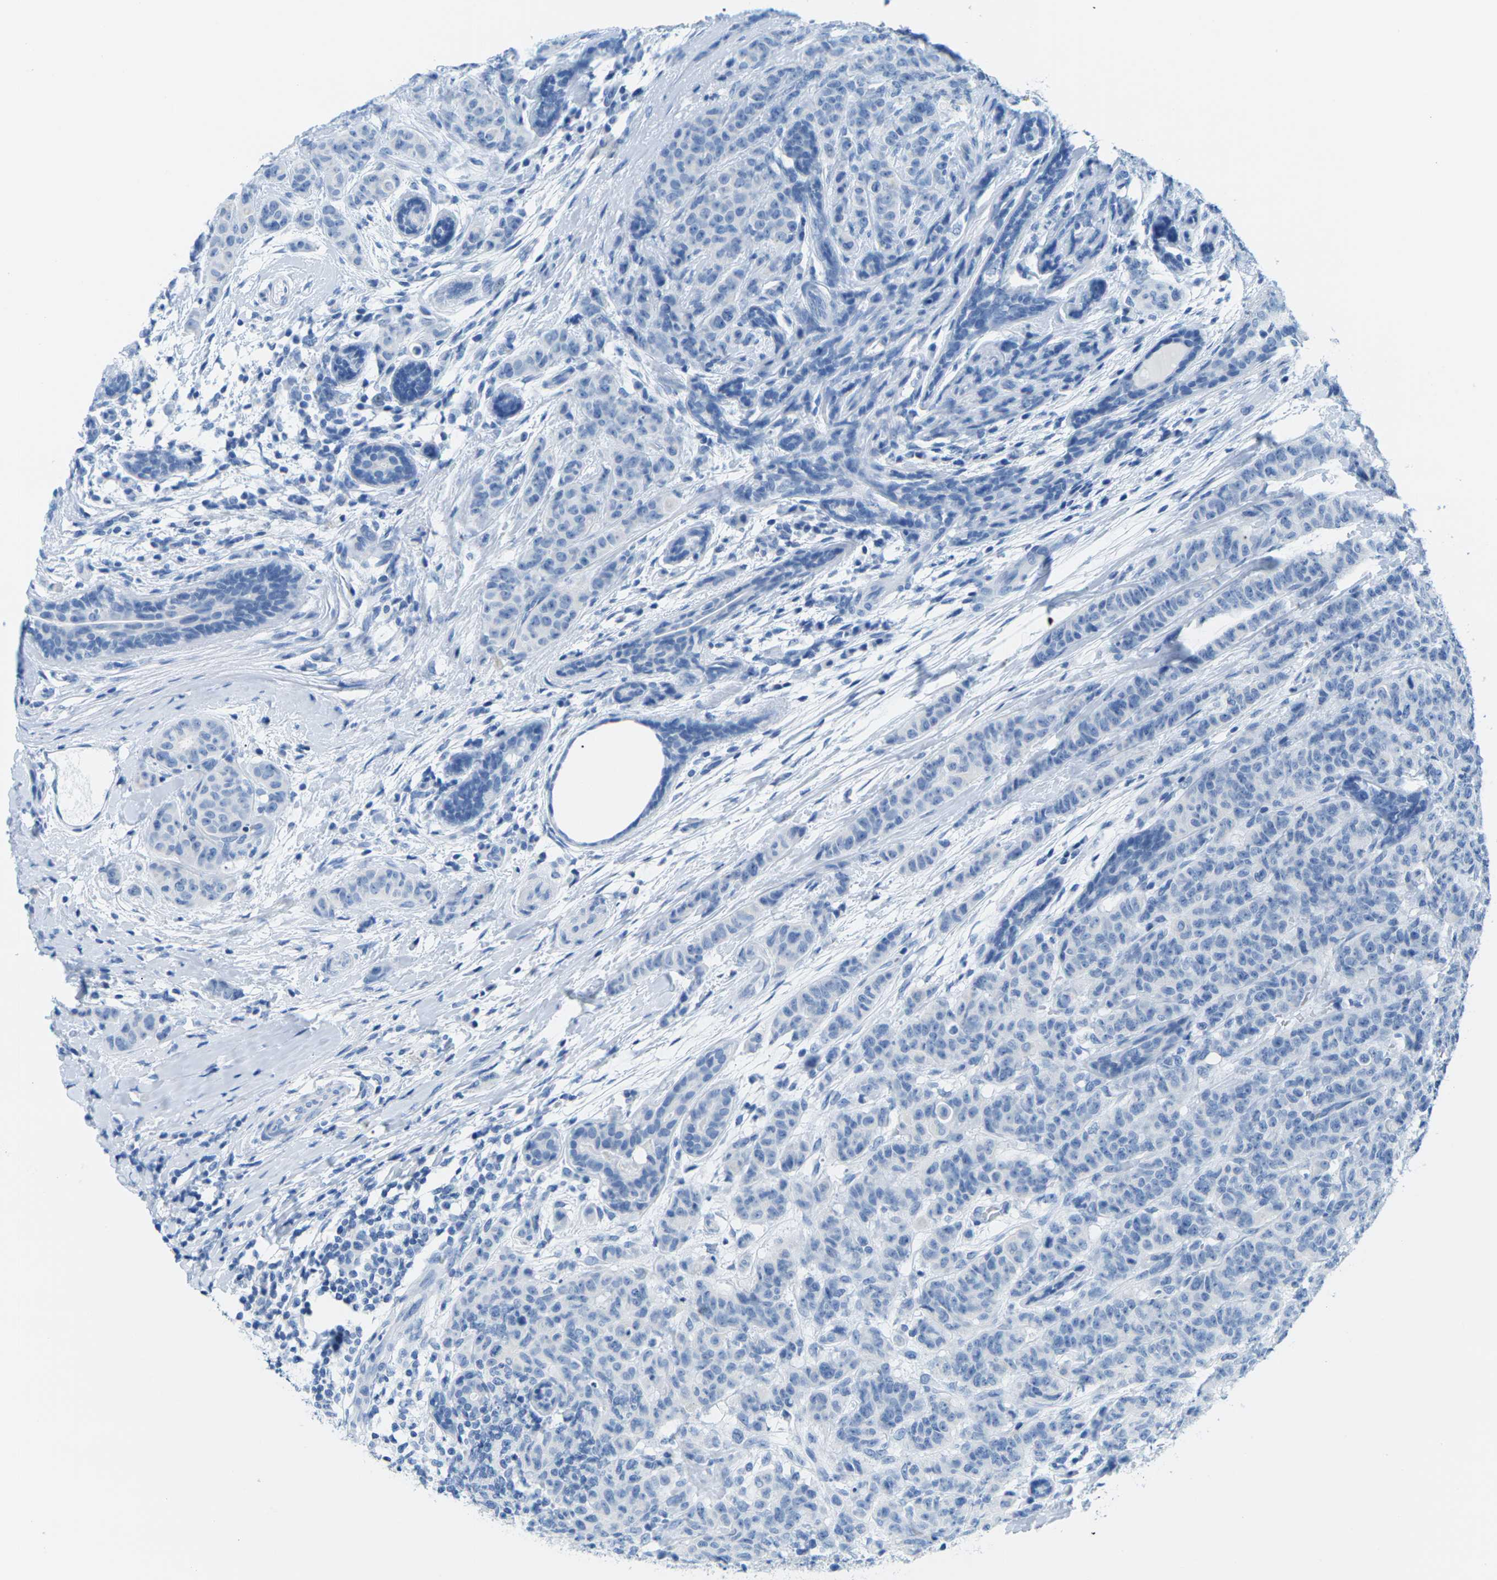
{"staining": {"intensity": "negative", "quantity": "none", "location": "none"}, "tissue": "breast cancer", "cell_type": "Tumor cells", "image_type": "cancer", "snomed": [{"axis": "morphology", "description": "Normal tissue, NOS"}, {"axis": "morphology", "description": "Duct carcinoma"}, {"axis": "topography", "description": "Breast"}], "caption": "Immunohistochemistry image of neoplastic tissue: breast infiltrating ductal carcinoma stained with DAB (3,3'-diaminobenzidine) displays no significant protein expression in tumor cells. (Brightfield microscopy of DAB (3,3'-diaminobenzidine) immunohistochemistry at high magnification).", "gene": "SLC12A1", "patient": {"sex": "female", "age": 40}}